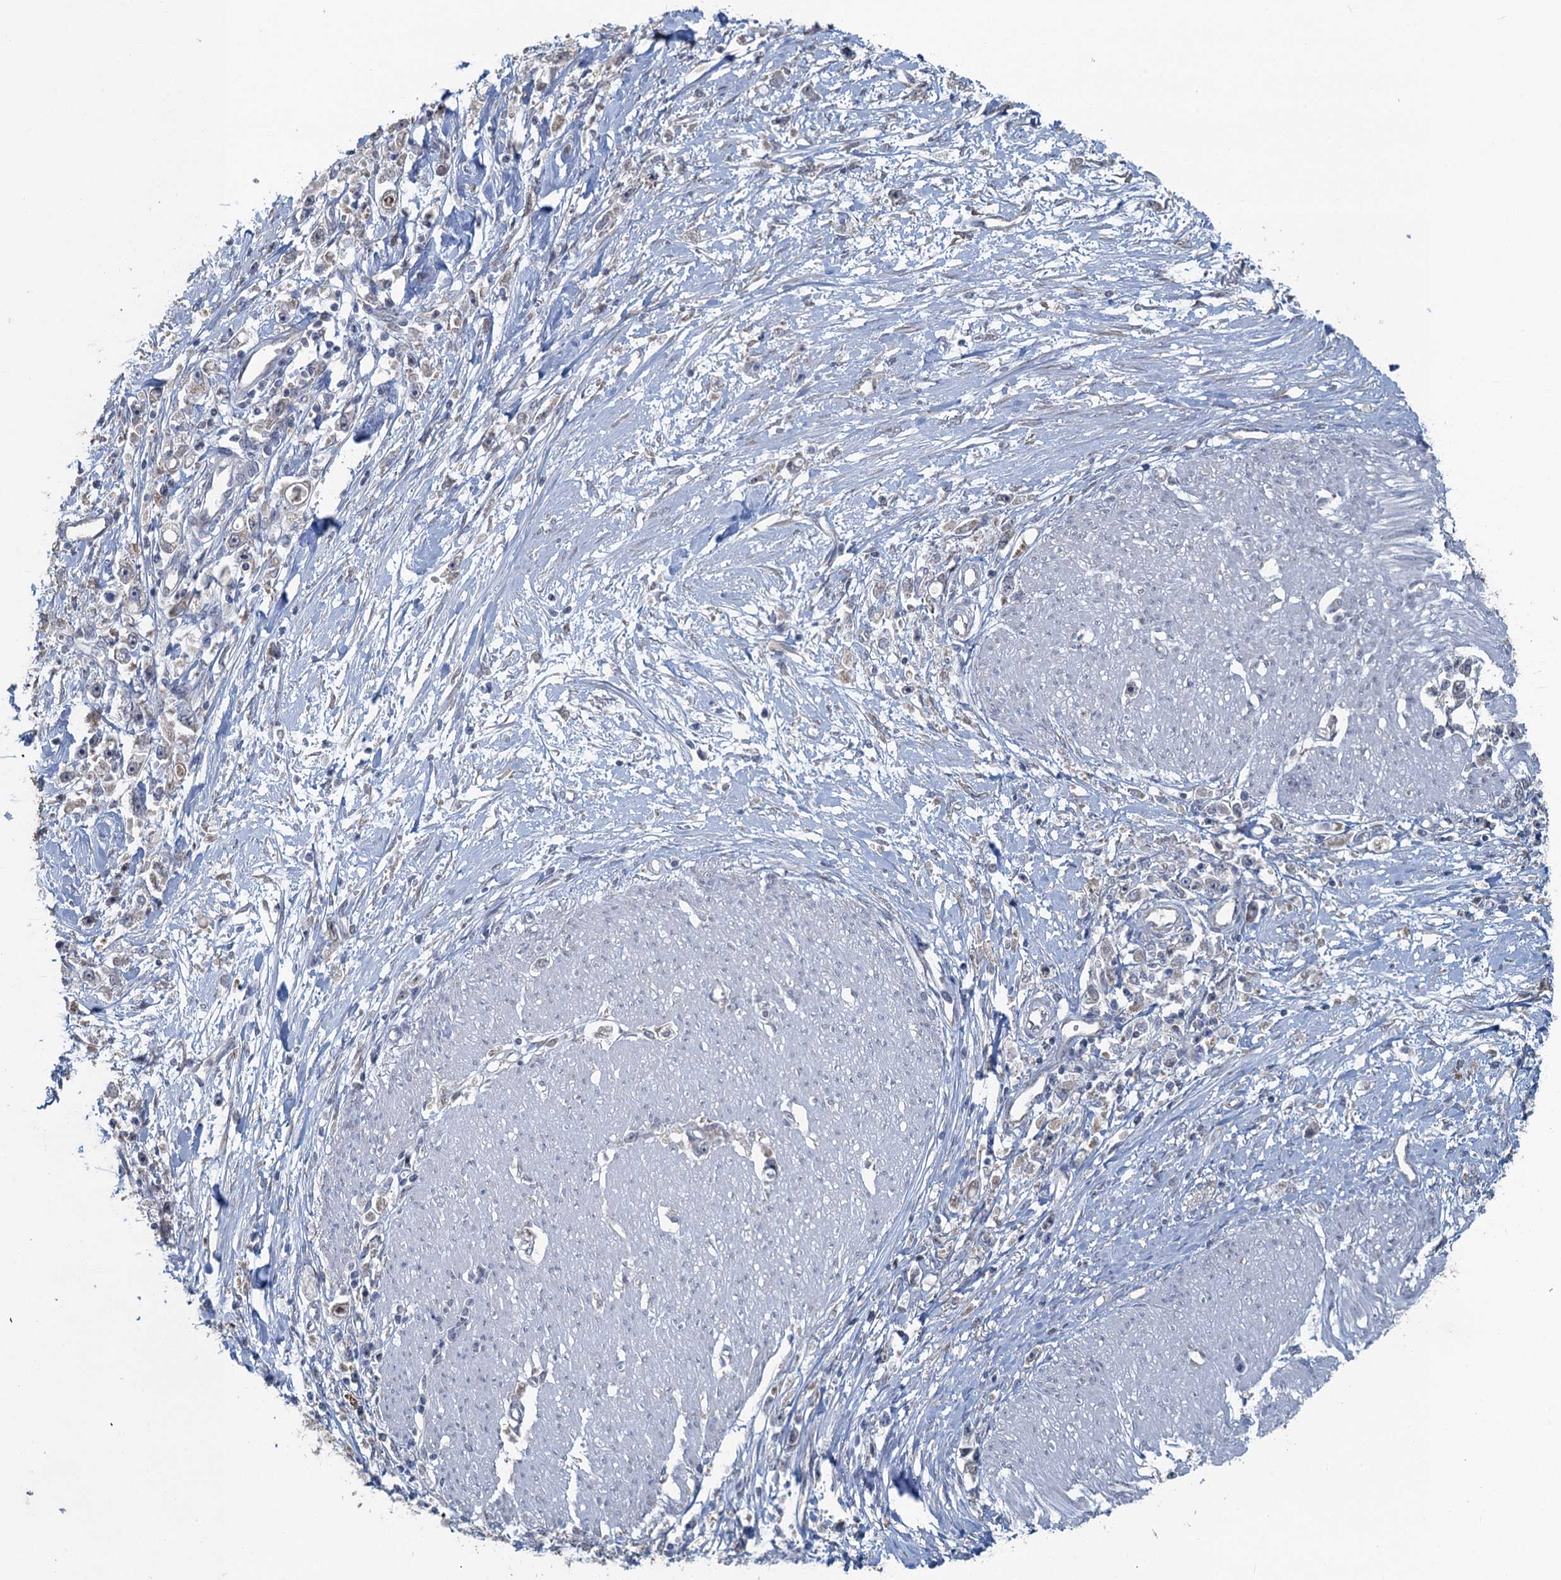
{"staining": {"intensity": "negative", "quantity": "none", "location": "none"}, "tissue": "stomach cancer", "cell_type": "Tumor cells", "image_type": "cancer", "snomed": [{"axis": "morphology", "description": "Adenocarcinoma, NOS"}, {"axis": "topography", "description": "Stomach"}], "caption": "This is an IHC histopathology image of adenocarcinoma (stomach). There is no staining in tumor cells.", "gene": "TEX35", "patient": {"sex": "female", "age": 59}}